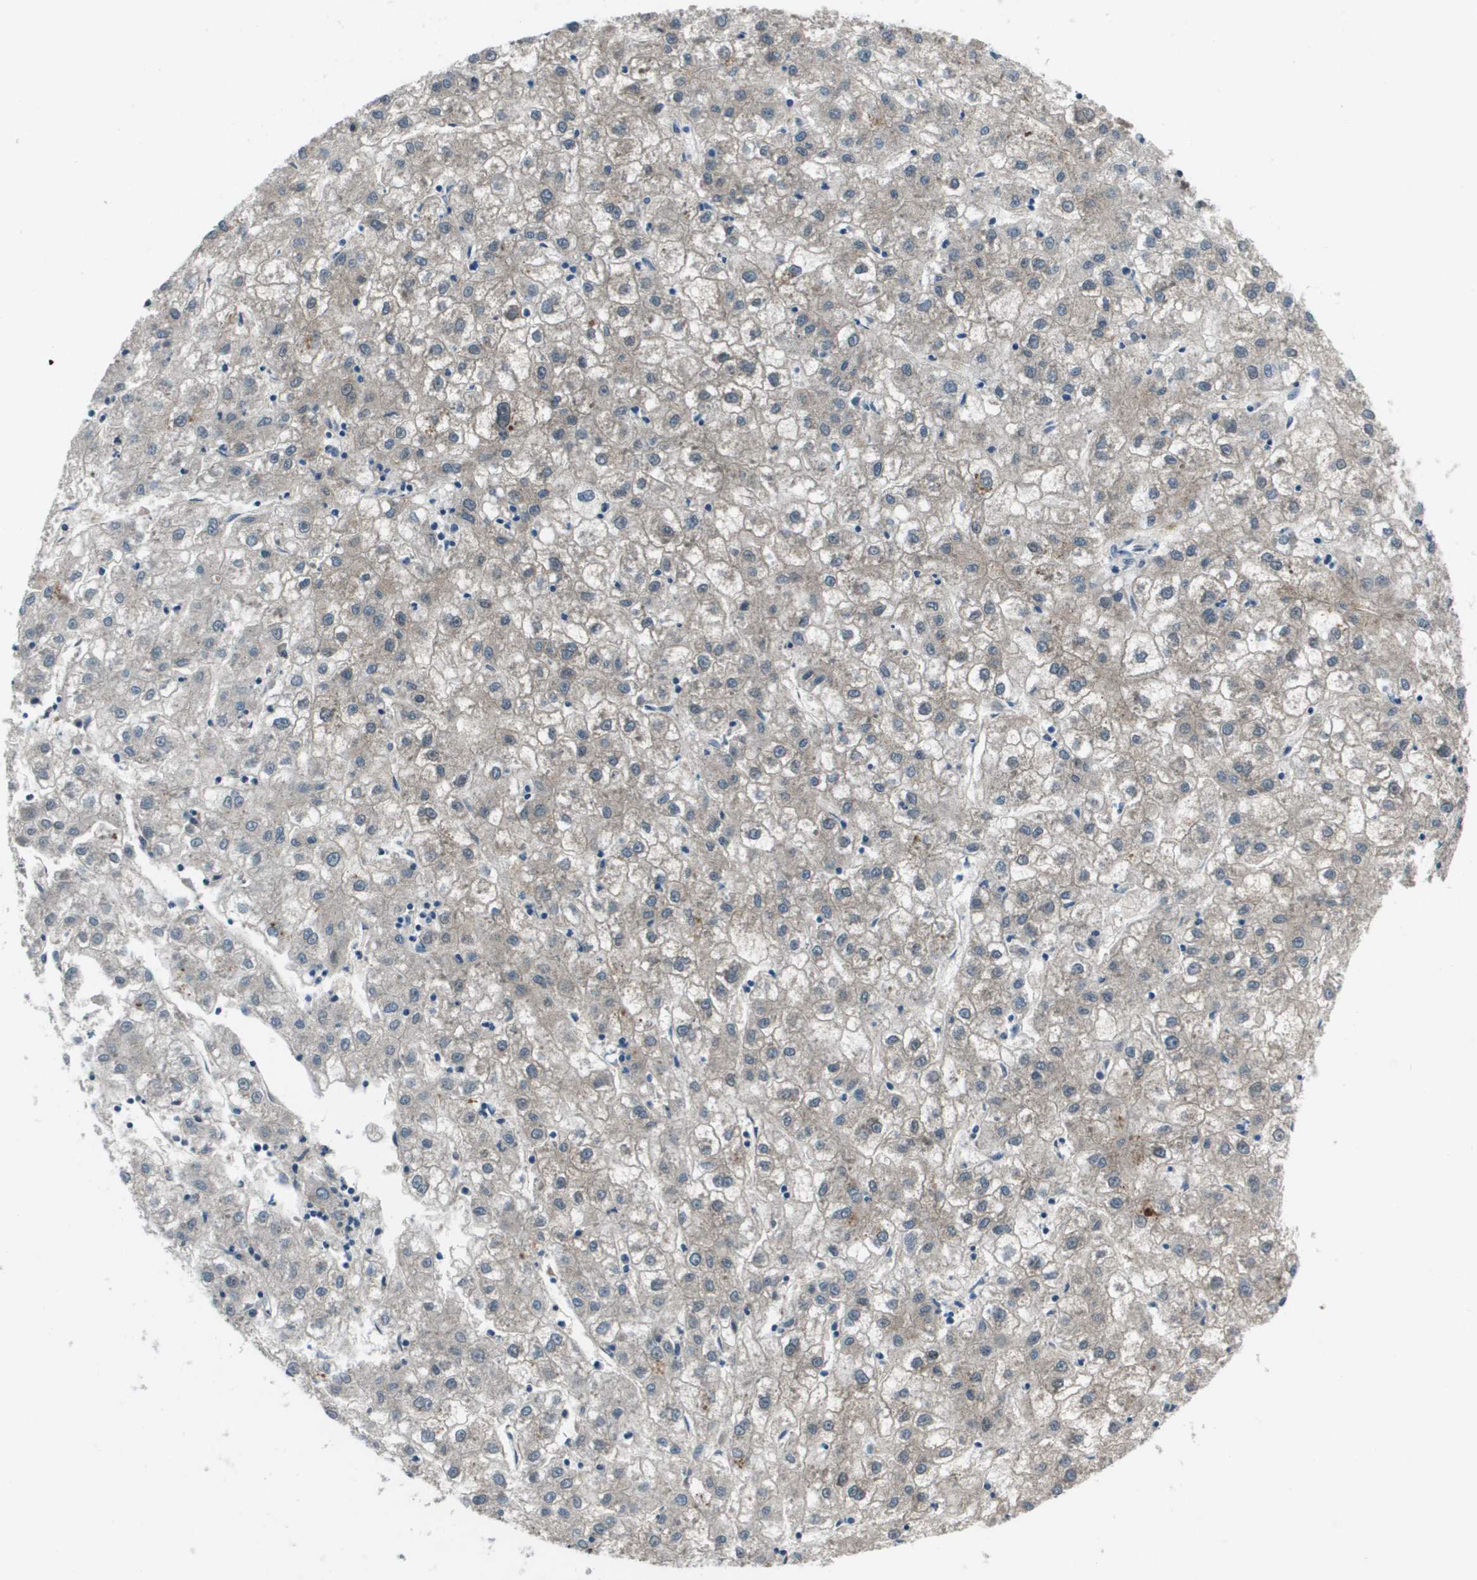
{"staining": {"intensity": "negative", "quantity": "none", "location": "none"}, "tissue": "liver cancer", "cell_type": "Tumor cells", "image_type": "cancer", "snomed": [{"axis": "morphology", "description": "Carcinoma, Hepatocellular, NOS"}, {"axis": "topography", "description": "Liver"}], "caption": "Tumor cells are negative for brown protein staining in liver hepatocellular carcinoma.", "gene": "PCOLCE", "patient": {"sex": "male", "age": 72}}